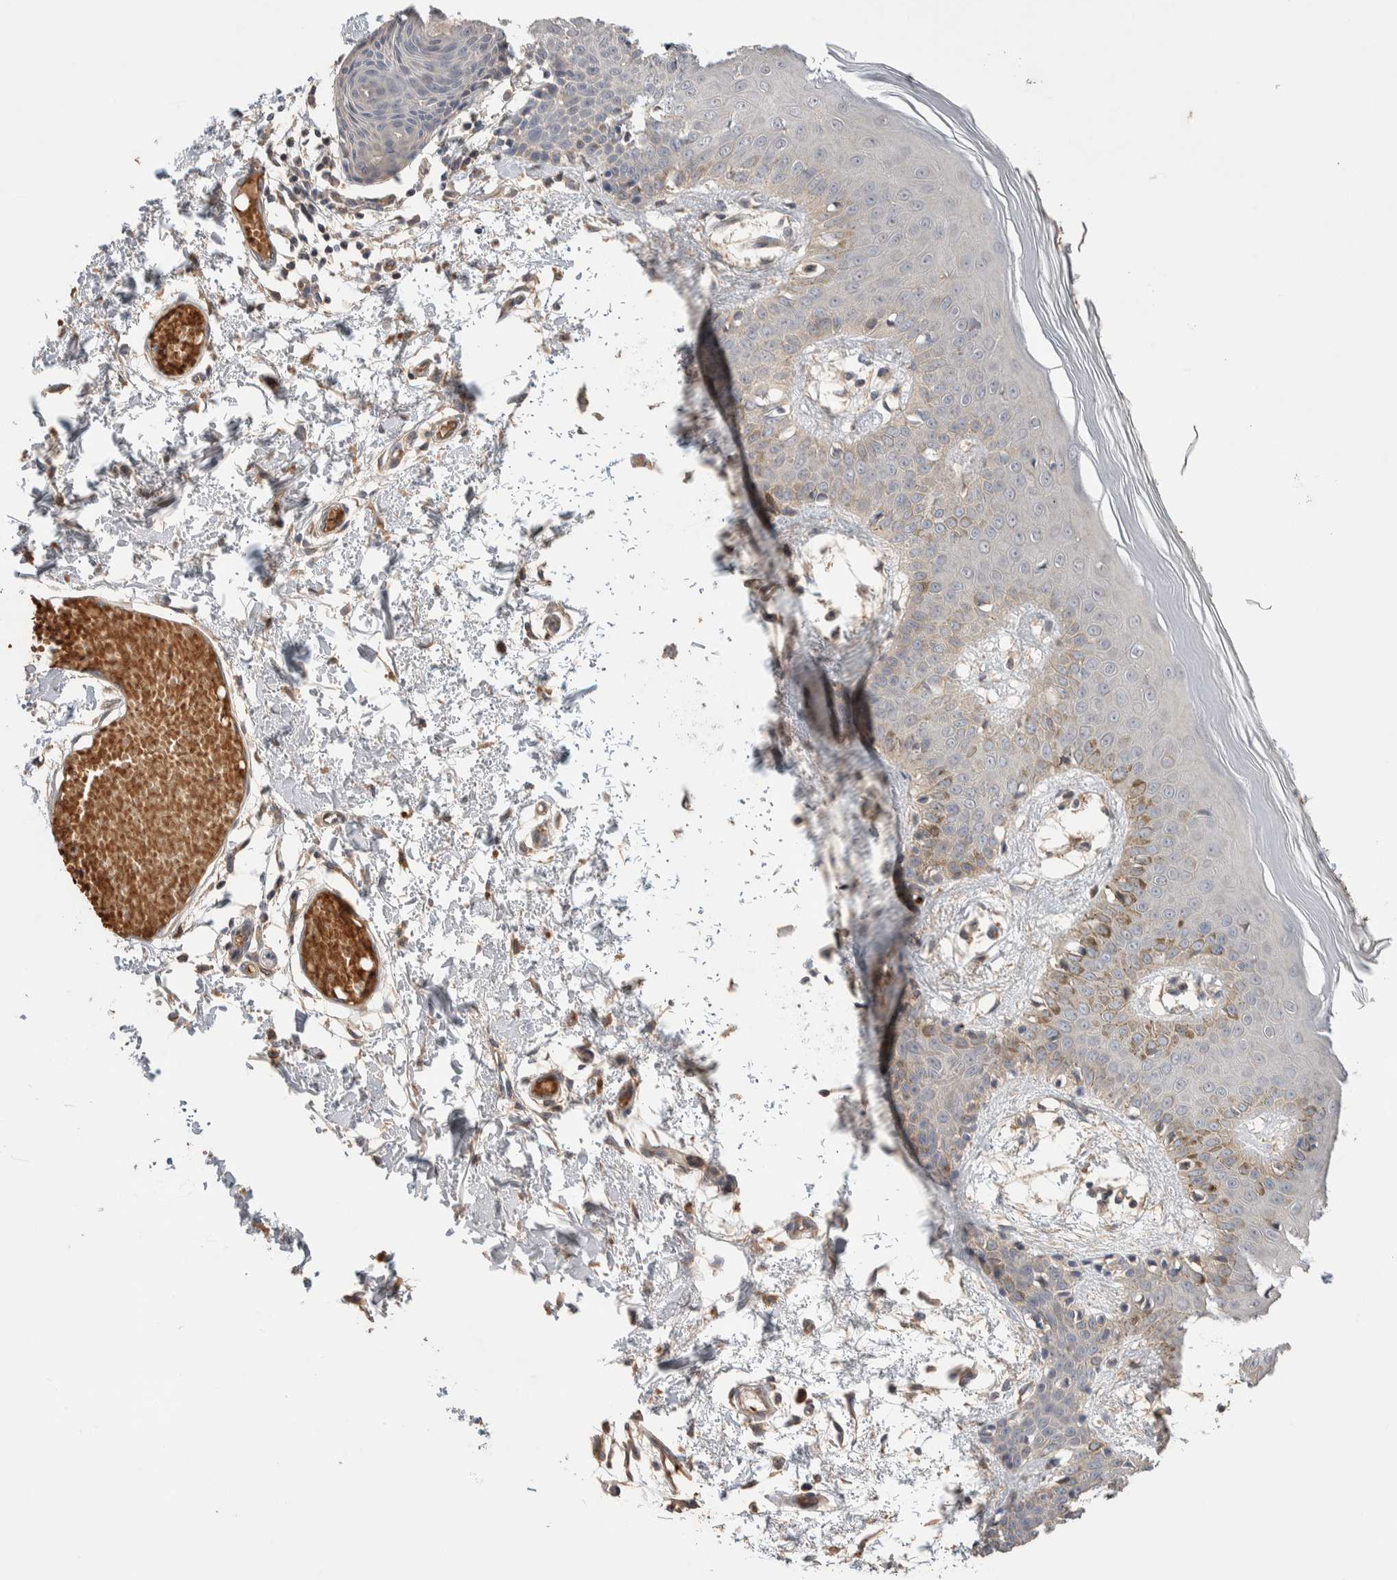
{"staining": {"intensity": "moderate", "quantity": ">75%", "location": "cytoplasmic/membranous"}, "tissue": "skin", "cell_type": "Fibroblasts", "image_type": "normal", "snomed": [{"axis": "morphology", "description": "Normal tissue, NOS"}, {"axis": "topography", "description": "Skin"}], "caption": "IHC micrograph of unremarkable skin stained for a protein (brown), which demonstrates medium levels of moderate cytoplasmic/membranous positivity in approximately >75% of fibroblasts.", "gene": "WDR91", "patient": {"sex": "male", "age": 53}}